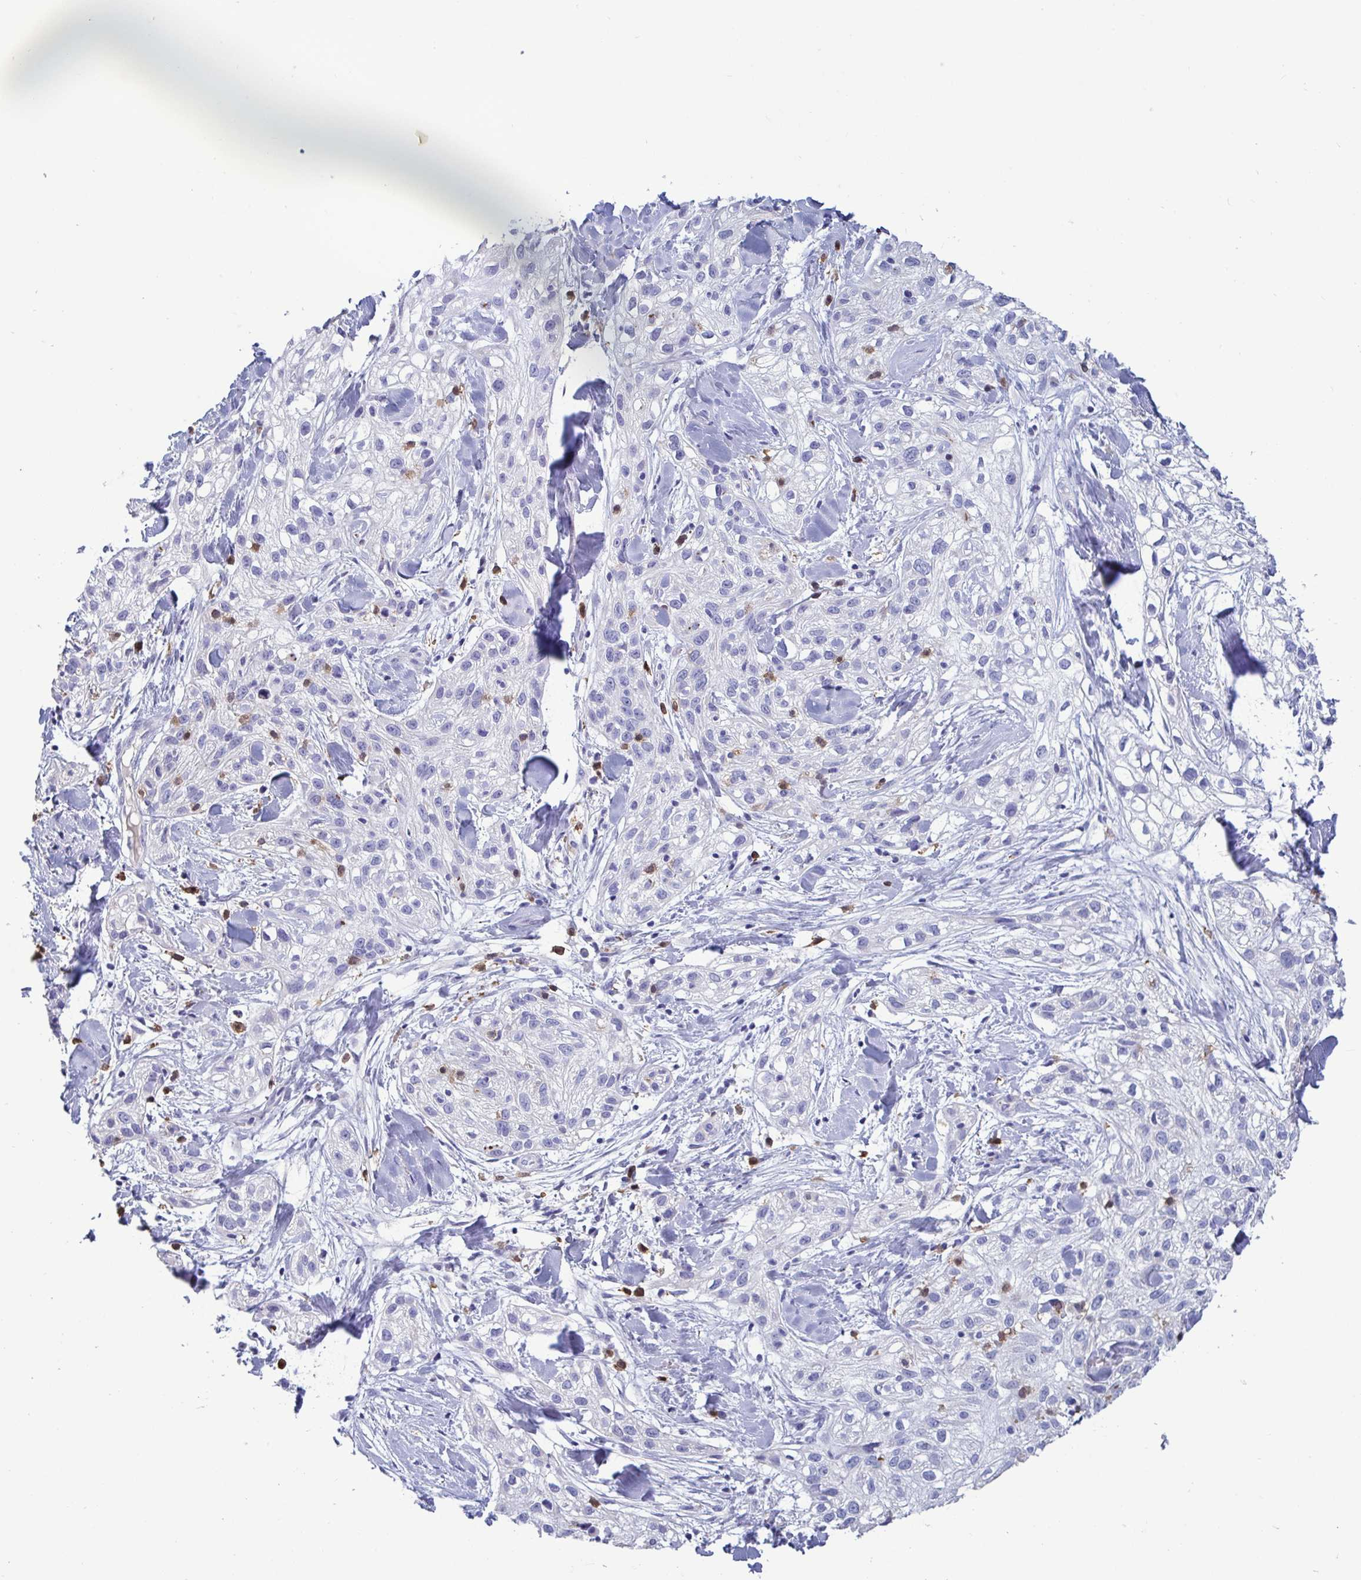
{"staining": {"intensity": "negative", "quantity": "none", "location": "none"}, "tissue": "skin cancer", "cell_type": "Tumor cells", "image_type": "cancer", "snomed": [{"axis": "morphology", "description": "Squamous cell carcinoma, NOS"}, {"axis": "topography", "description": "Skin"}], "caption": "Tumor cells show no significant protein staining in skin squamous cell carcinoma. (Immunohistochemistry (ihc), brightfield microscopy, high magnification).", "gene": "TAS2R38", "patient": {"sex": "male", "age": 82}}